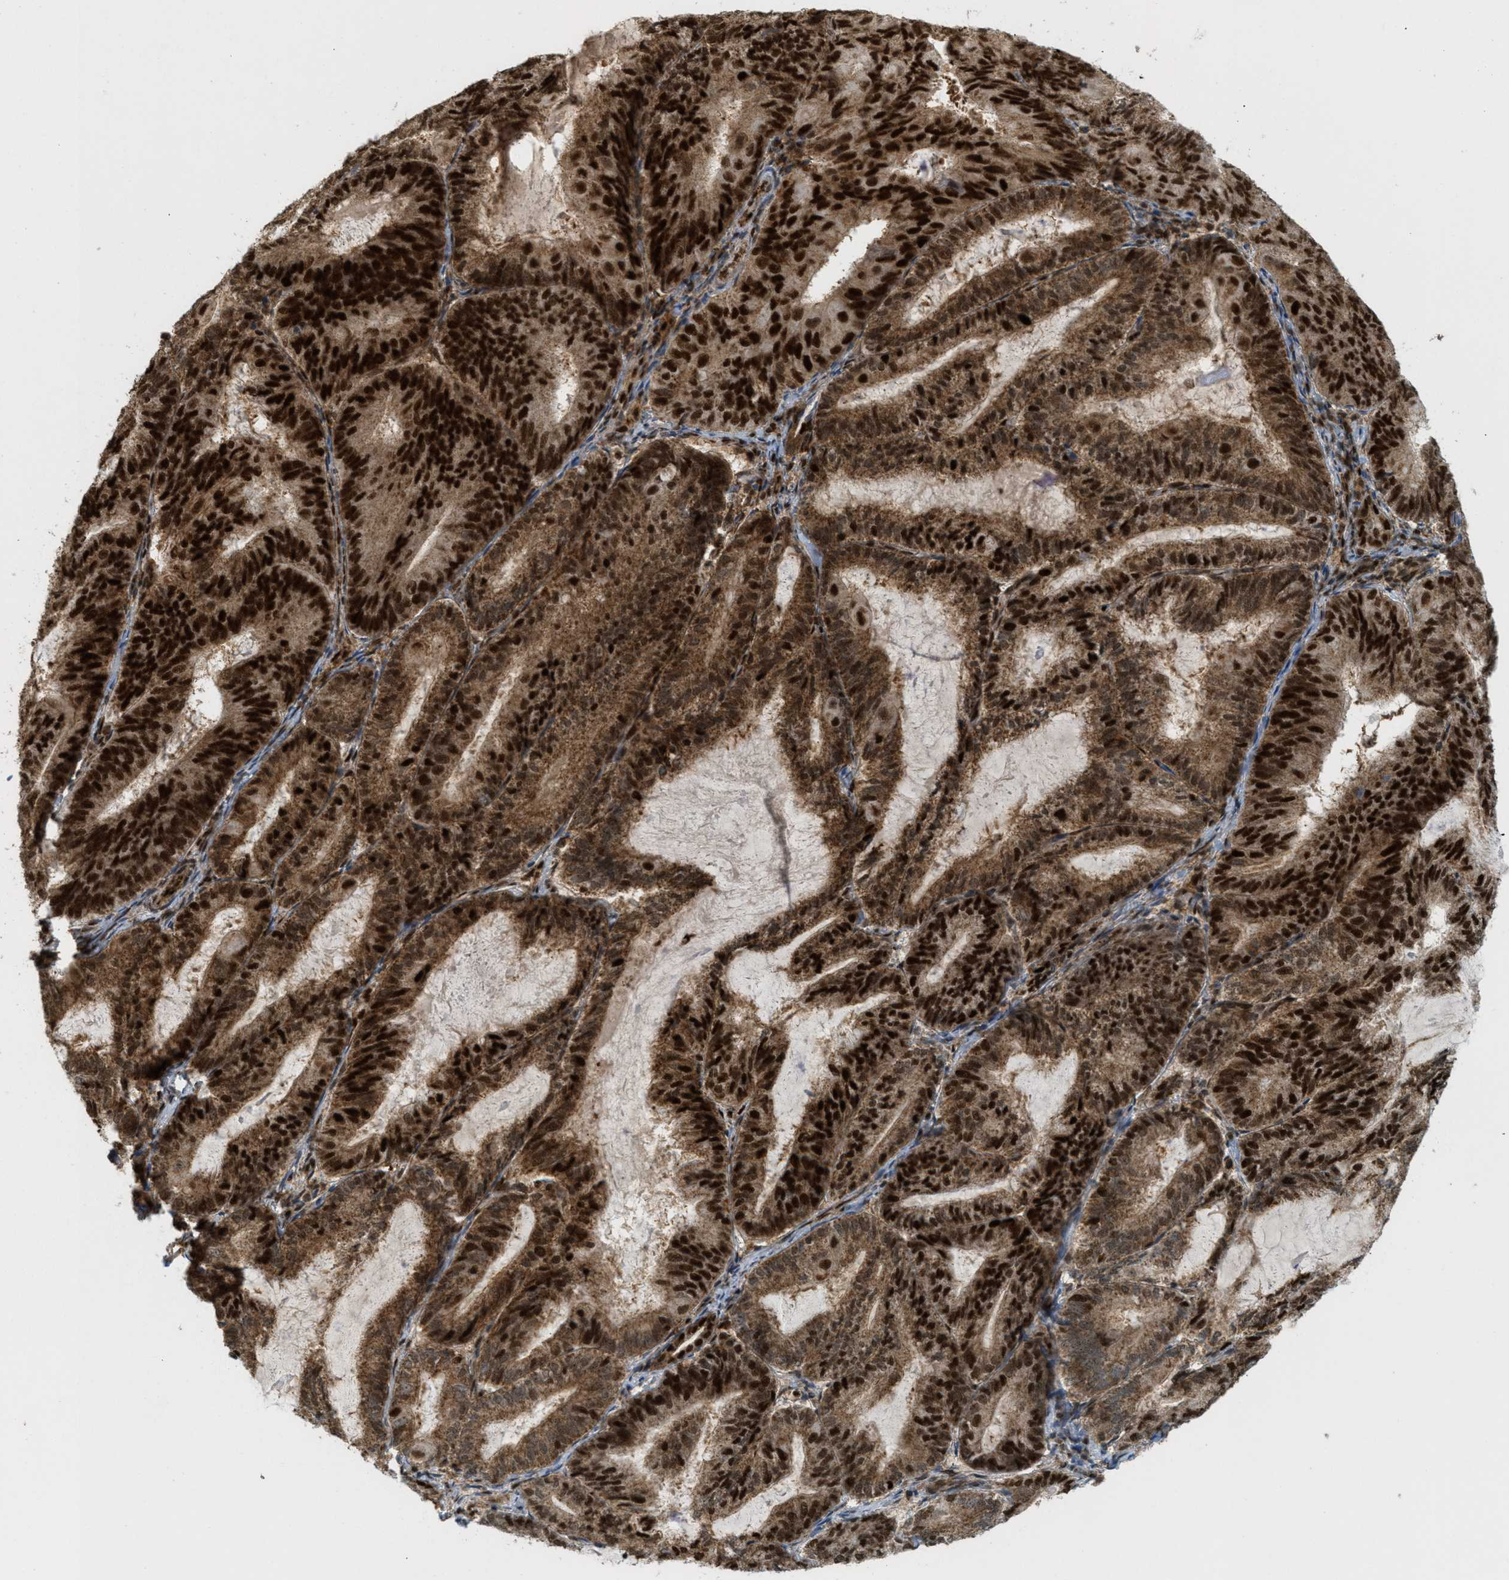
{"staining": {"intensity": "strong", "quantity": ">75%", "location": "cytoplasmic/membranous,nuclear"}, "tissue": "endometrial cancer", "cell_type": "Tumor cells", "image_type": "cancer", "snomed": [{"axis": "morphology", "description": "Adenocarcinoma, NOS"}, {"axis": "topography", "description": "Endometrium"}], "caption": "Endometrial adenocarcinoma stained with IHC reveals strong cytoplasmic/membranous and nuclear expression in about >75% of tumor cells. (DAB (3,3'-diaminobenzidine) = brown stain, brightfield microscopy at high magnification).", "gene": "TLK1", "patient": {"sex": "female", "age": 81}}